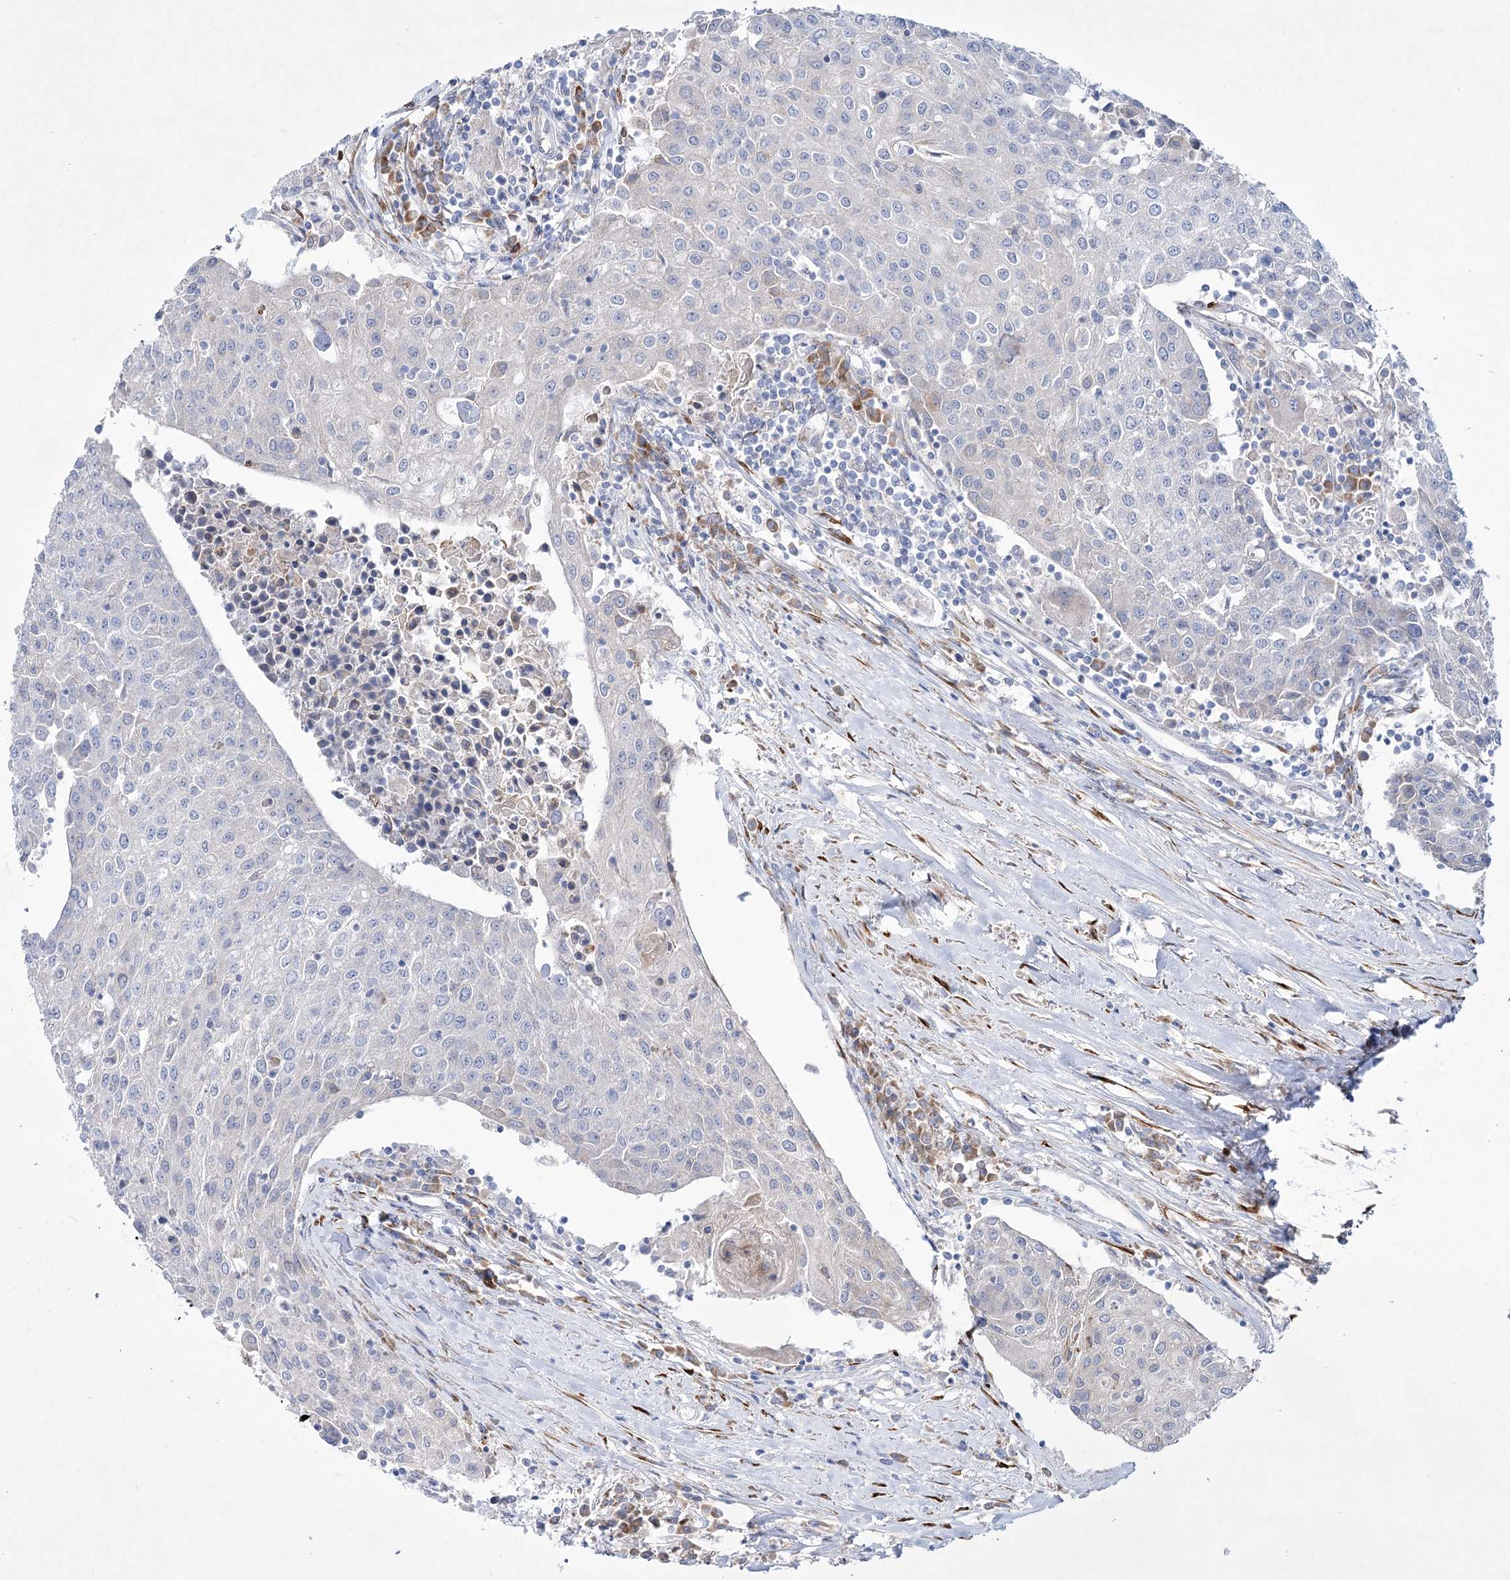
{"staining": {"intensity": "negative", "quantity": "none", "location": "none"}, "tissue": "urothelial cancer", "cell_type": "Tumor cells", "image_type": "cancer", "snomed": [{"axis": "morphology", "description": "Urothelial carcinoma, High grade"}, {"axis": "topography", "description": "Urinary bladder"}], "caption": "The histopathology image shows no staining of tumor cells in urothelial carcinoma (high-grade). (Brightfield microscopy of DAB (3,3'-diaminobenzidine) IHC at high magnification).", "gene": "ARFGEF3", "patient": {"sex": "female", "age": 85}}